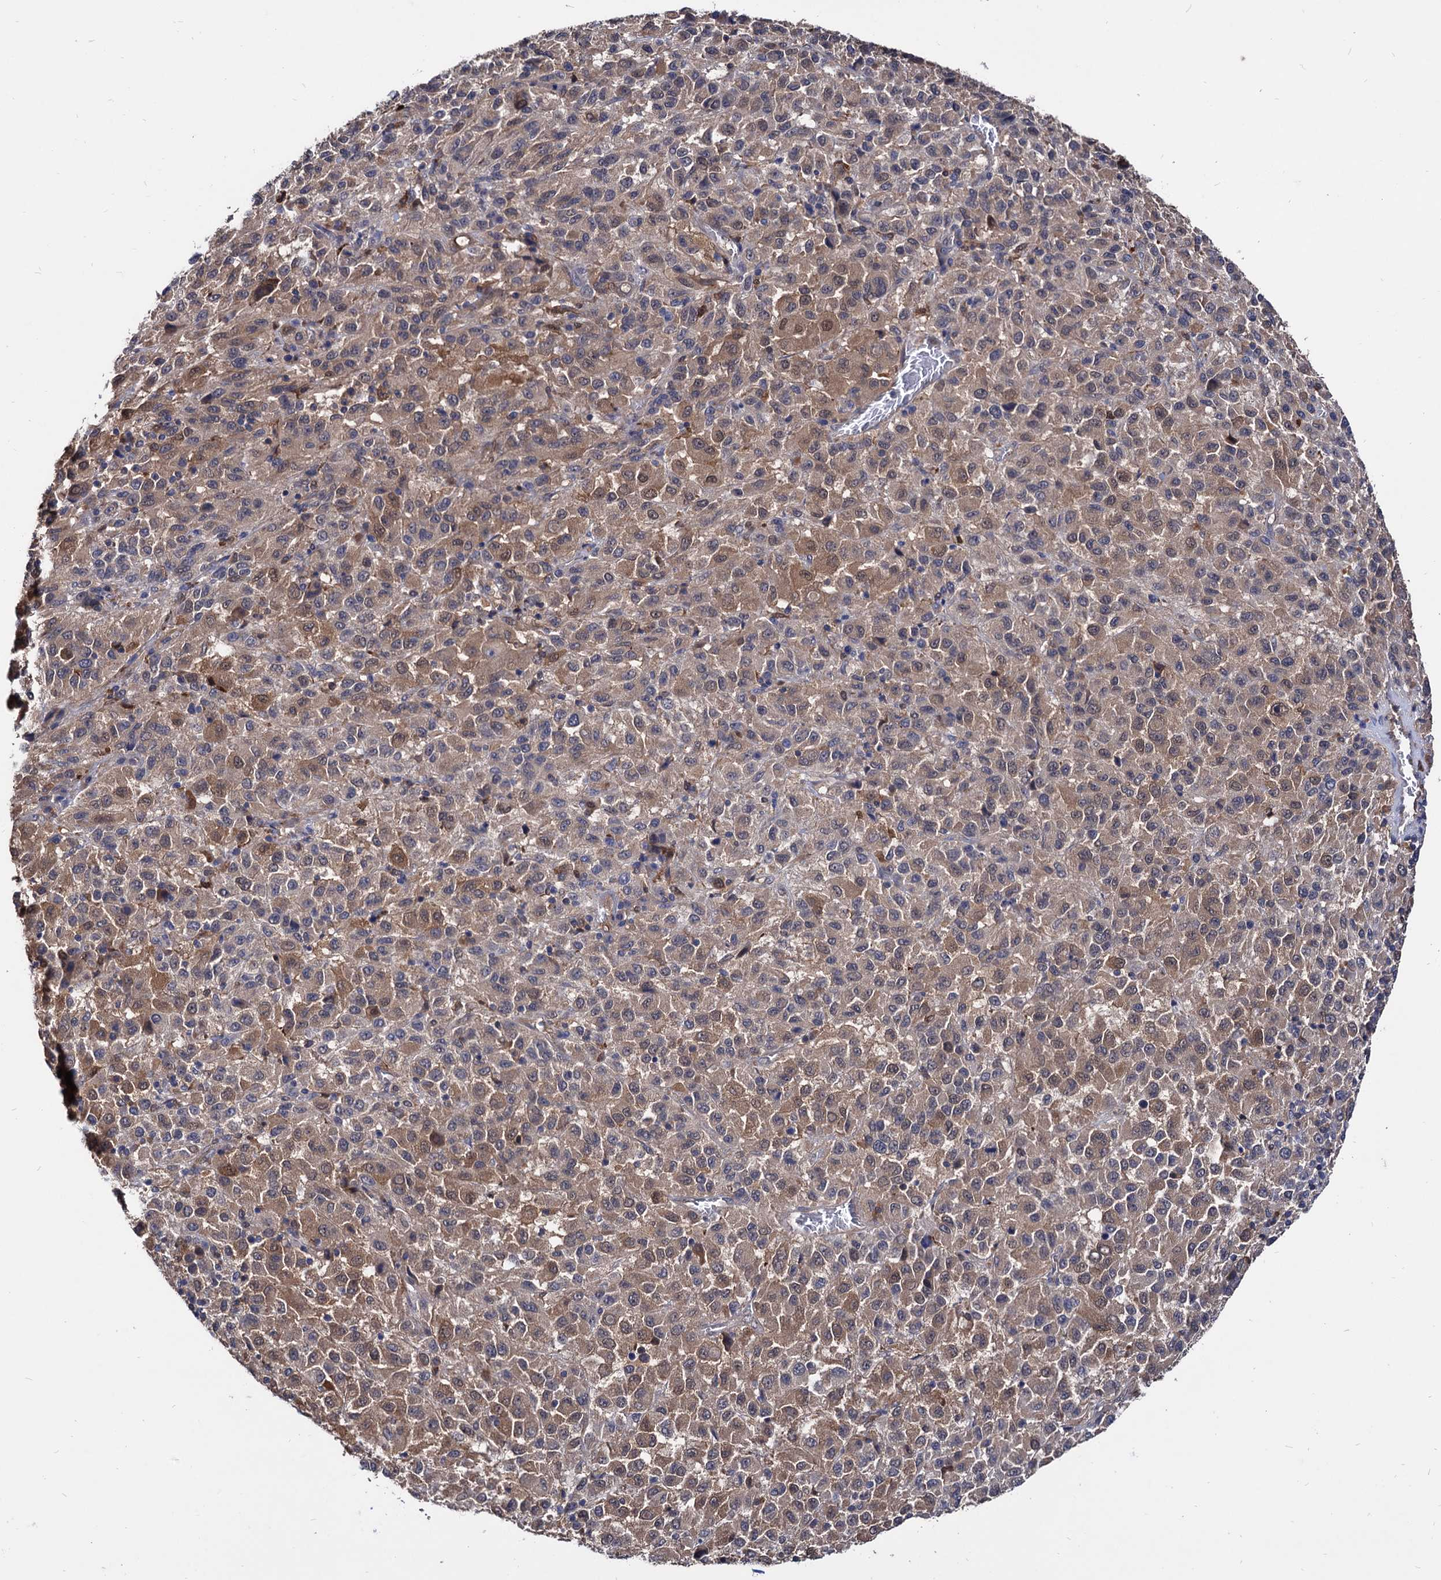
{"staining": {"intensity": "moderate", "quantity": ">75%", "location": "cytoplasmic/membranous"}, "tissue": "melanoma", "cell_type": "Tumor cells", "image_type": "cancer", "snomed": [{"axis": "morphology", "description": "Malignant melanoma, Metastatic site"}, {"axis": "topography", "description": "Lung"}], "caption": "The histopathology image demonstrates immunohistochemical staining of malignant melanoma (metastatic site). There is moderate cytoplasmic/membranous expression is appreciated in approximately >75% of tumor cells.", "gene": "CPPED1", "patient": {"sex": "male", "age": 64}}